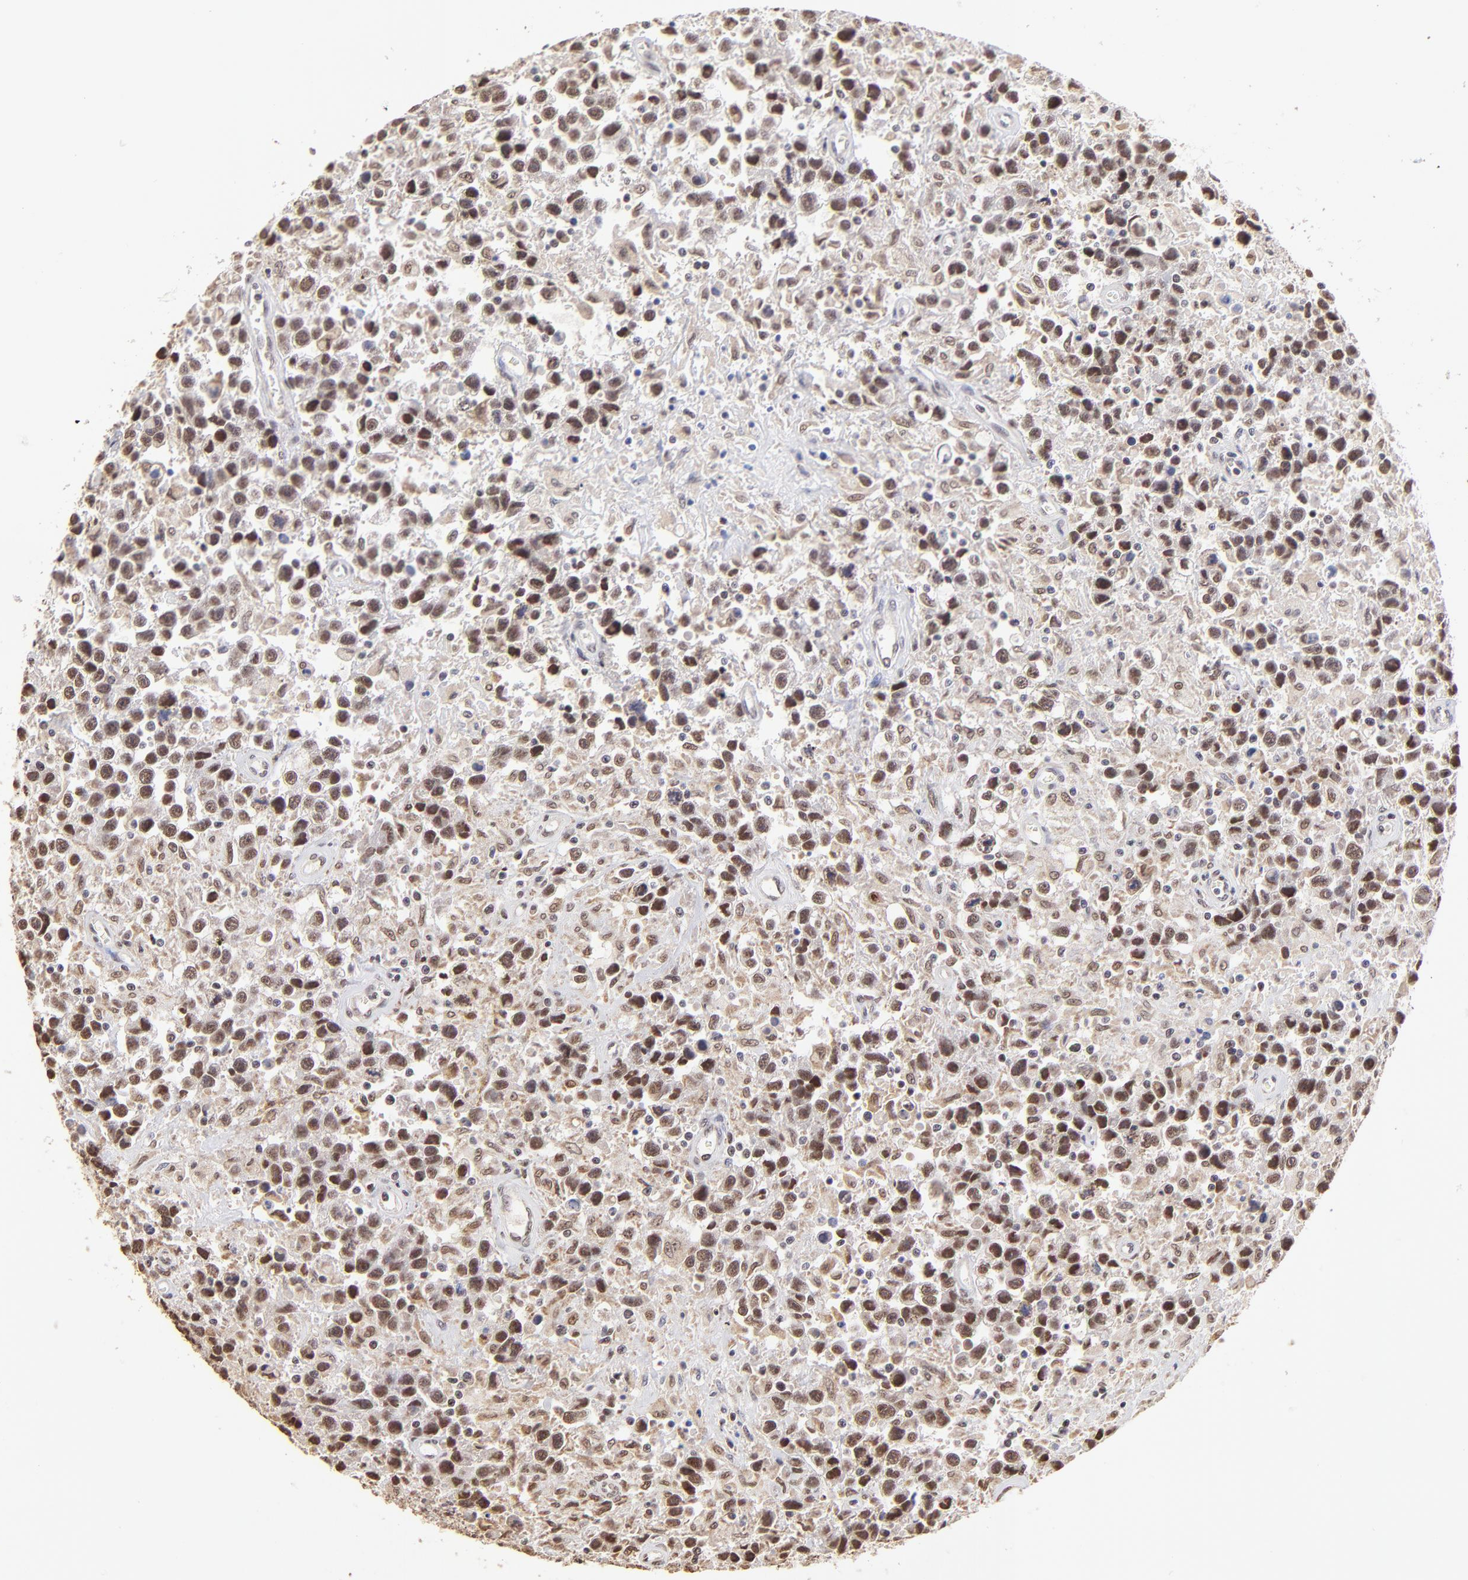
{"staining": {"intensity": "moderate", "quantity": ">75%", "location": "nuclear"}, "tissue": "testis cancer", "cell_type": "Tumor cells", "image_type": "cancer", "snomed": [{"axis": "morphology", "description": "Seminoma, NOS"}, {"axis": "topography", "description": "Testis"}], "caption": "Testis seminoma tissue exhibits moderate nuclear staining in about >75% of tumor cells, visualized by immunohistochemistry. Nuclei are stained in blue.", "gene": "ZNF670", "patient": {"sex": "male", "age": 43}}